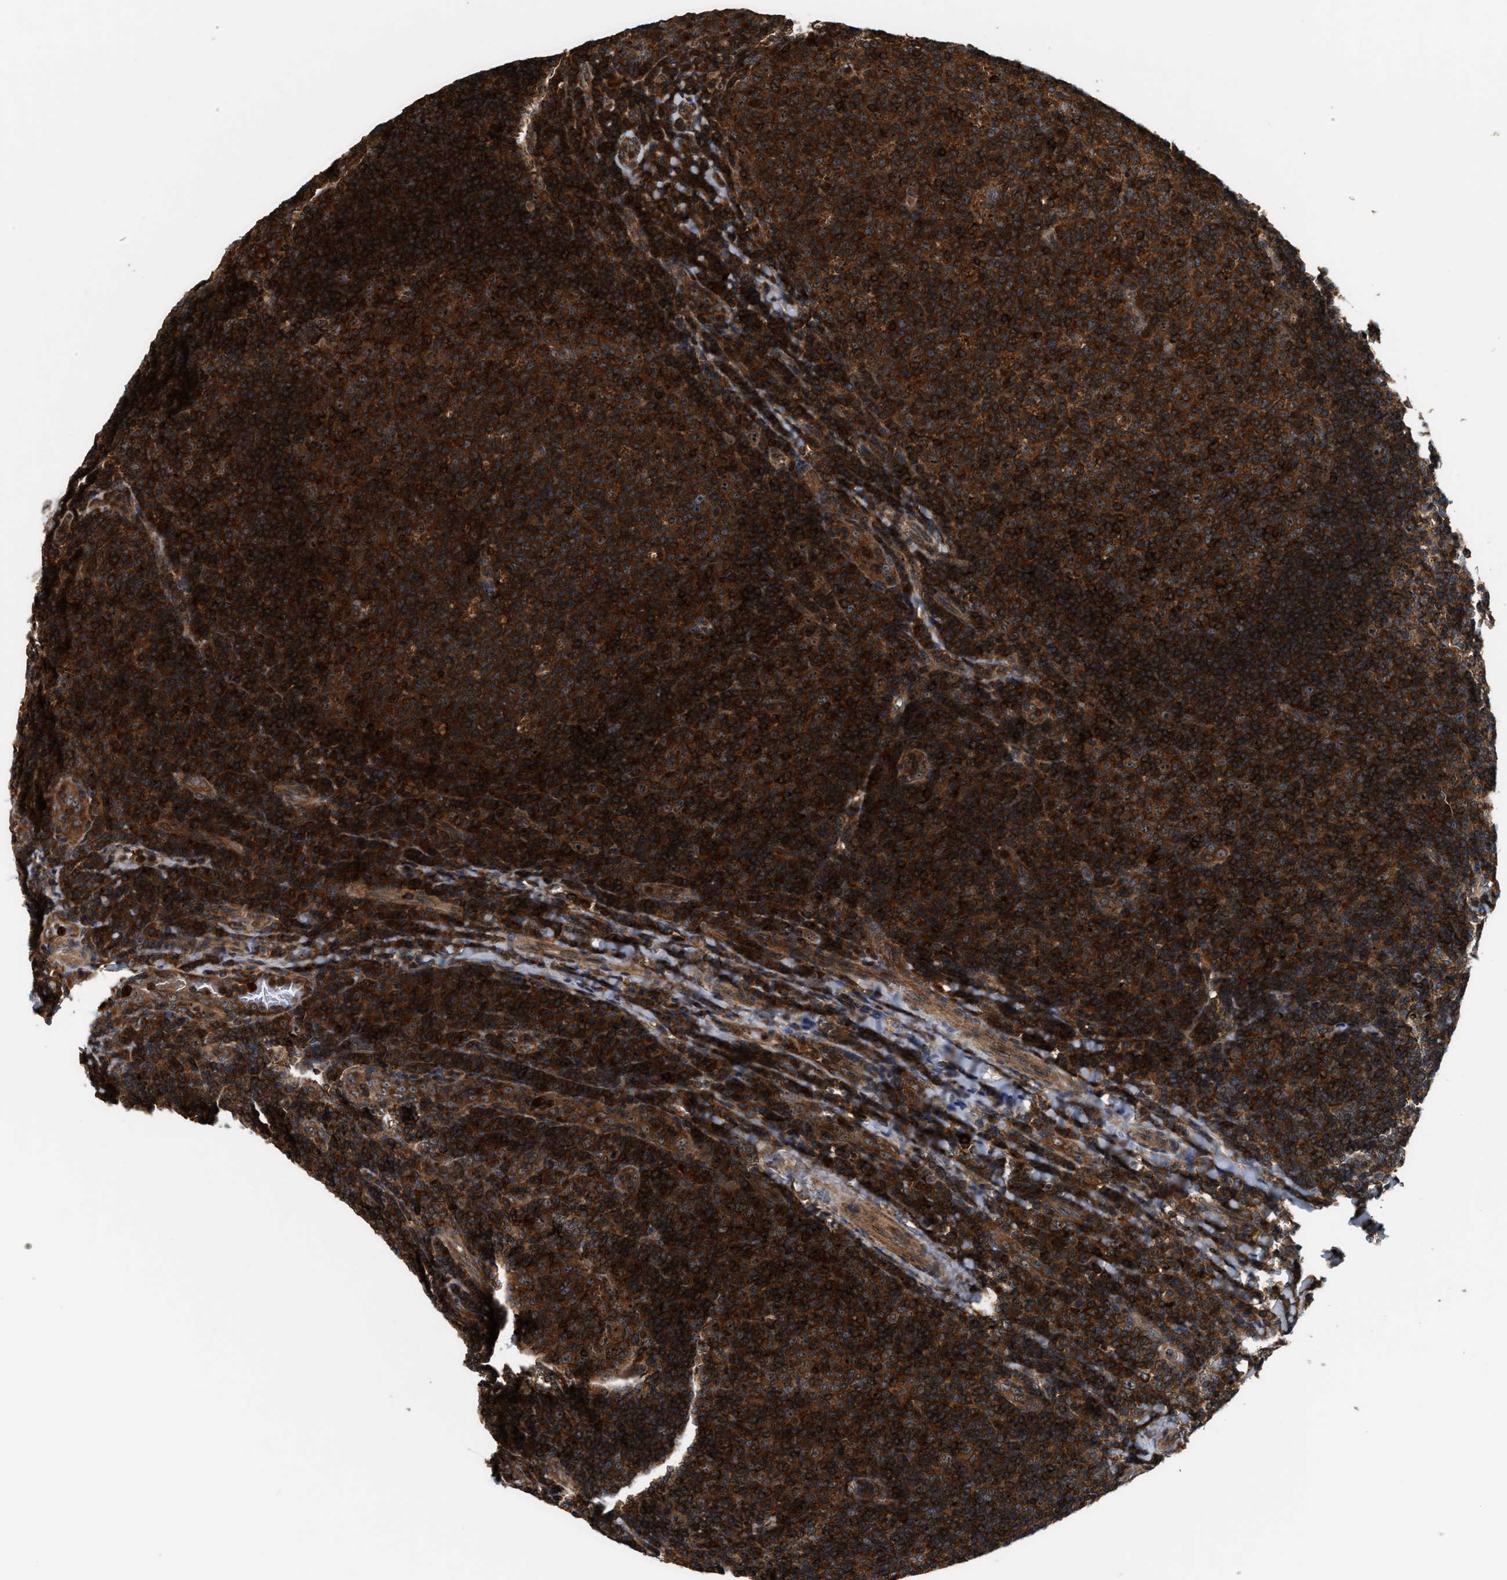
{"staining": {"intensity": "strong", "quantity": ">75%", "location": "cytoplasmic/membranous"}, "tissue": "tonsil", "cell_type": "Germinal center cells", "image_type": "normal", "snomed": [{"axis": "morphology", "description": "Normal tissue, NOS"}, {"axis": "topography", "description": "Tonsil"}], "caption": "High-magnification brightfield microscopy of benign tonsil stained with DAB (brown) and counterstained with hematoxylin (blue). germinal center cells exhibit strong cytoplasmic/membranous staining is present in about>75% of cells. (DAB IHC, brown staining for protein, blue staining for nuclei).", "gene": "SNX5", "patient": {"sex": "male", "age": 17}}